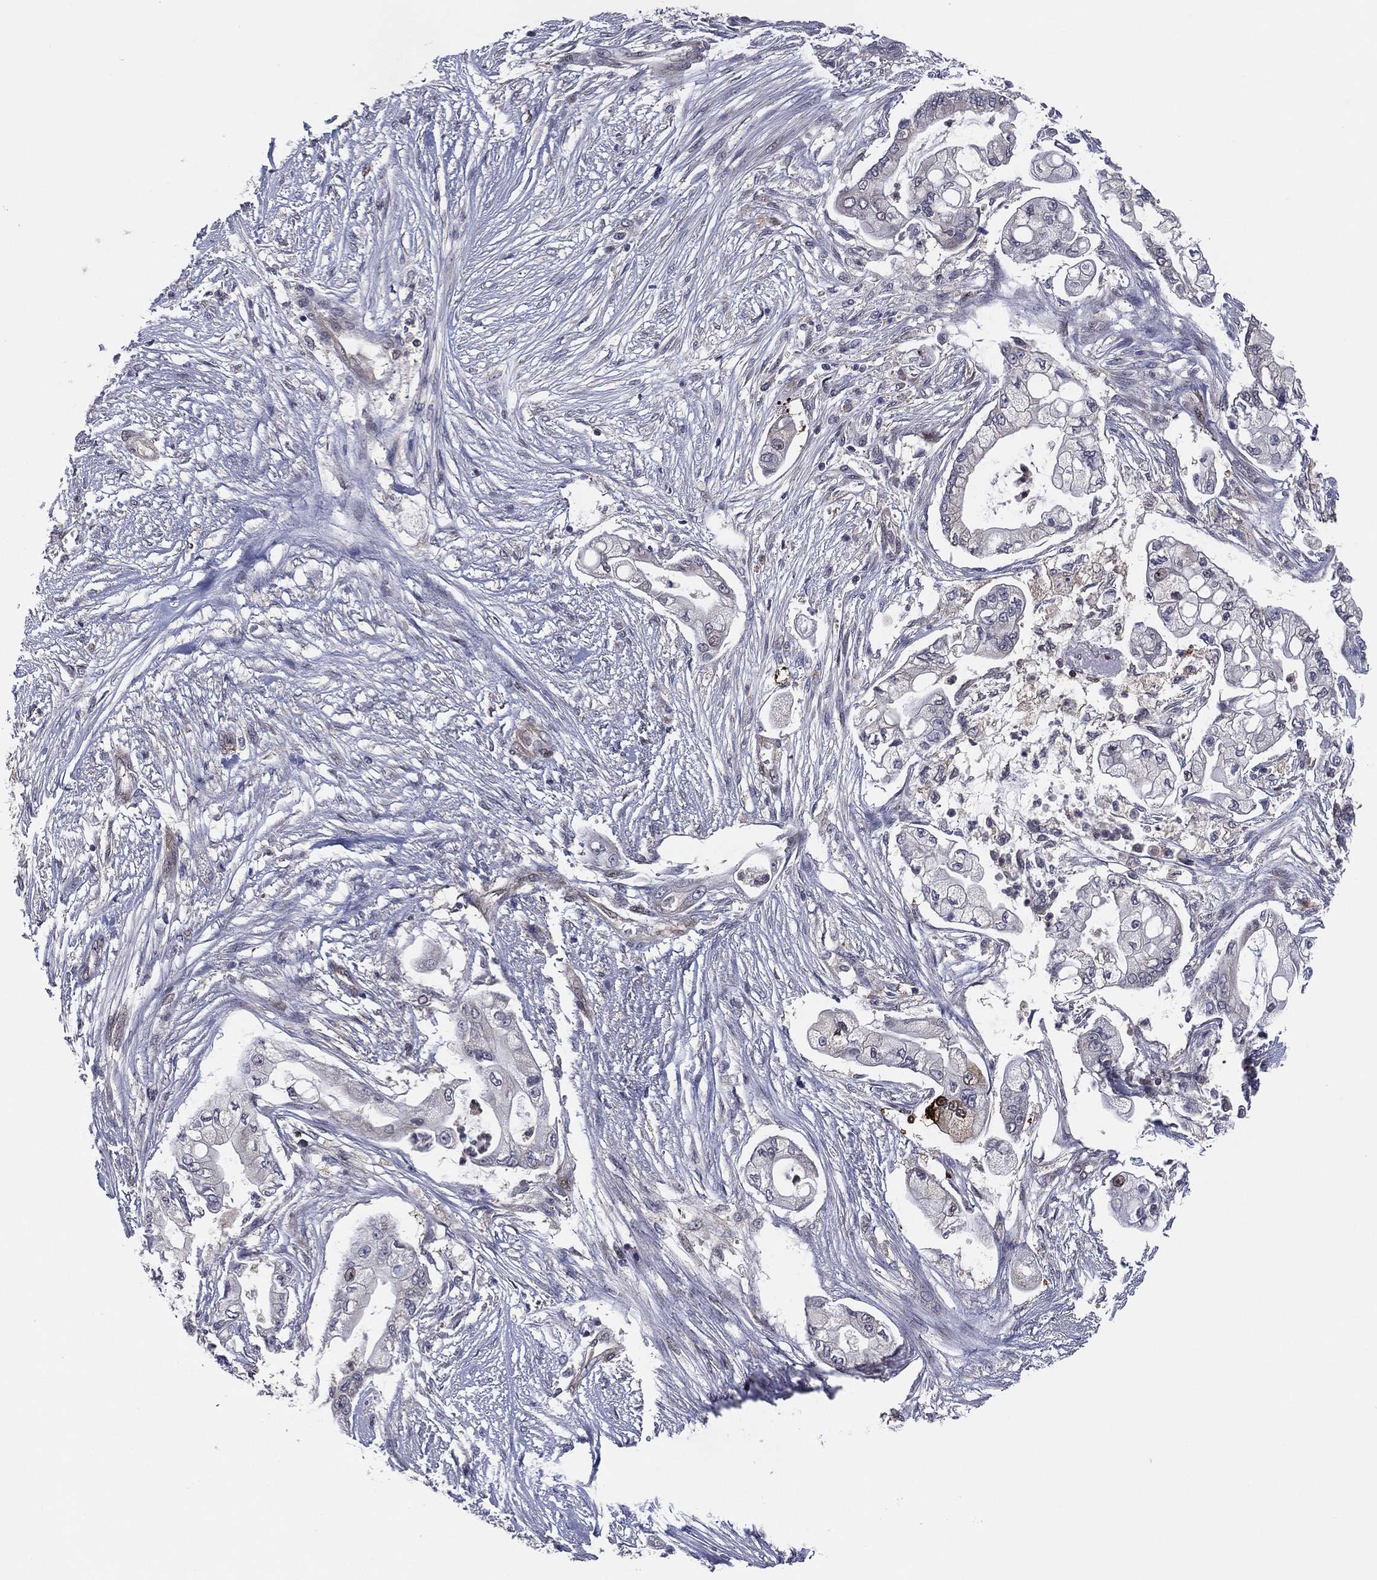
{"staining": {"intensity": "negative", "quantity": "none", "location": "none"}, "tissue": "pancreatic cancer", "cell_type": "Tumor cells", "image_type": "cancer", "snomed": [{"axis": "morphology", "description": "Adenocarcinoma, NOS"}, {"axis": "topography", "description": "Pancreas"}], "caption": "Immunohistochemical staining of pancreatic cancer shows no significant expression in tumor cells.", "gene": "SNCG", "patient": {"sex": "female", "age": 69}}